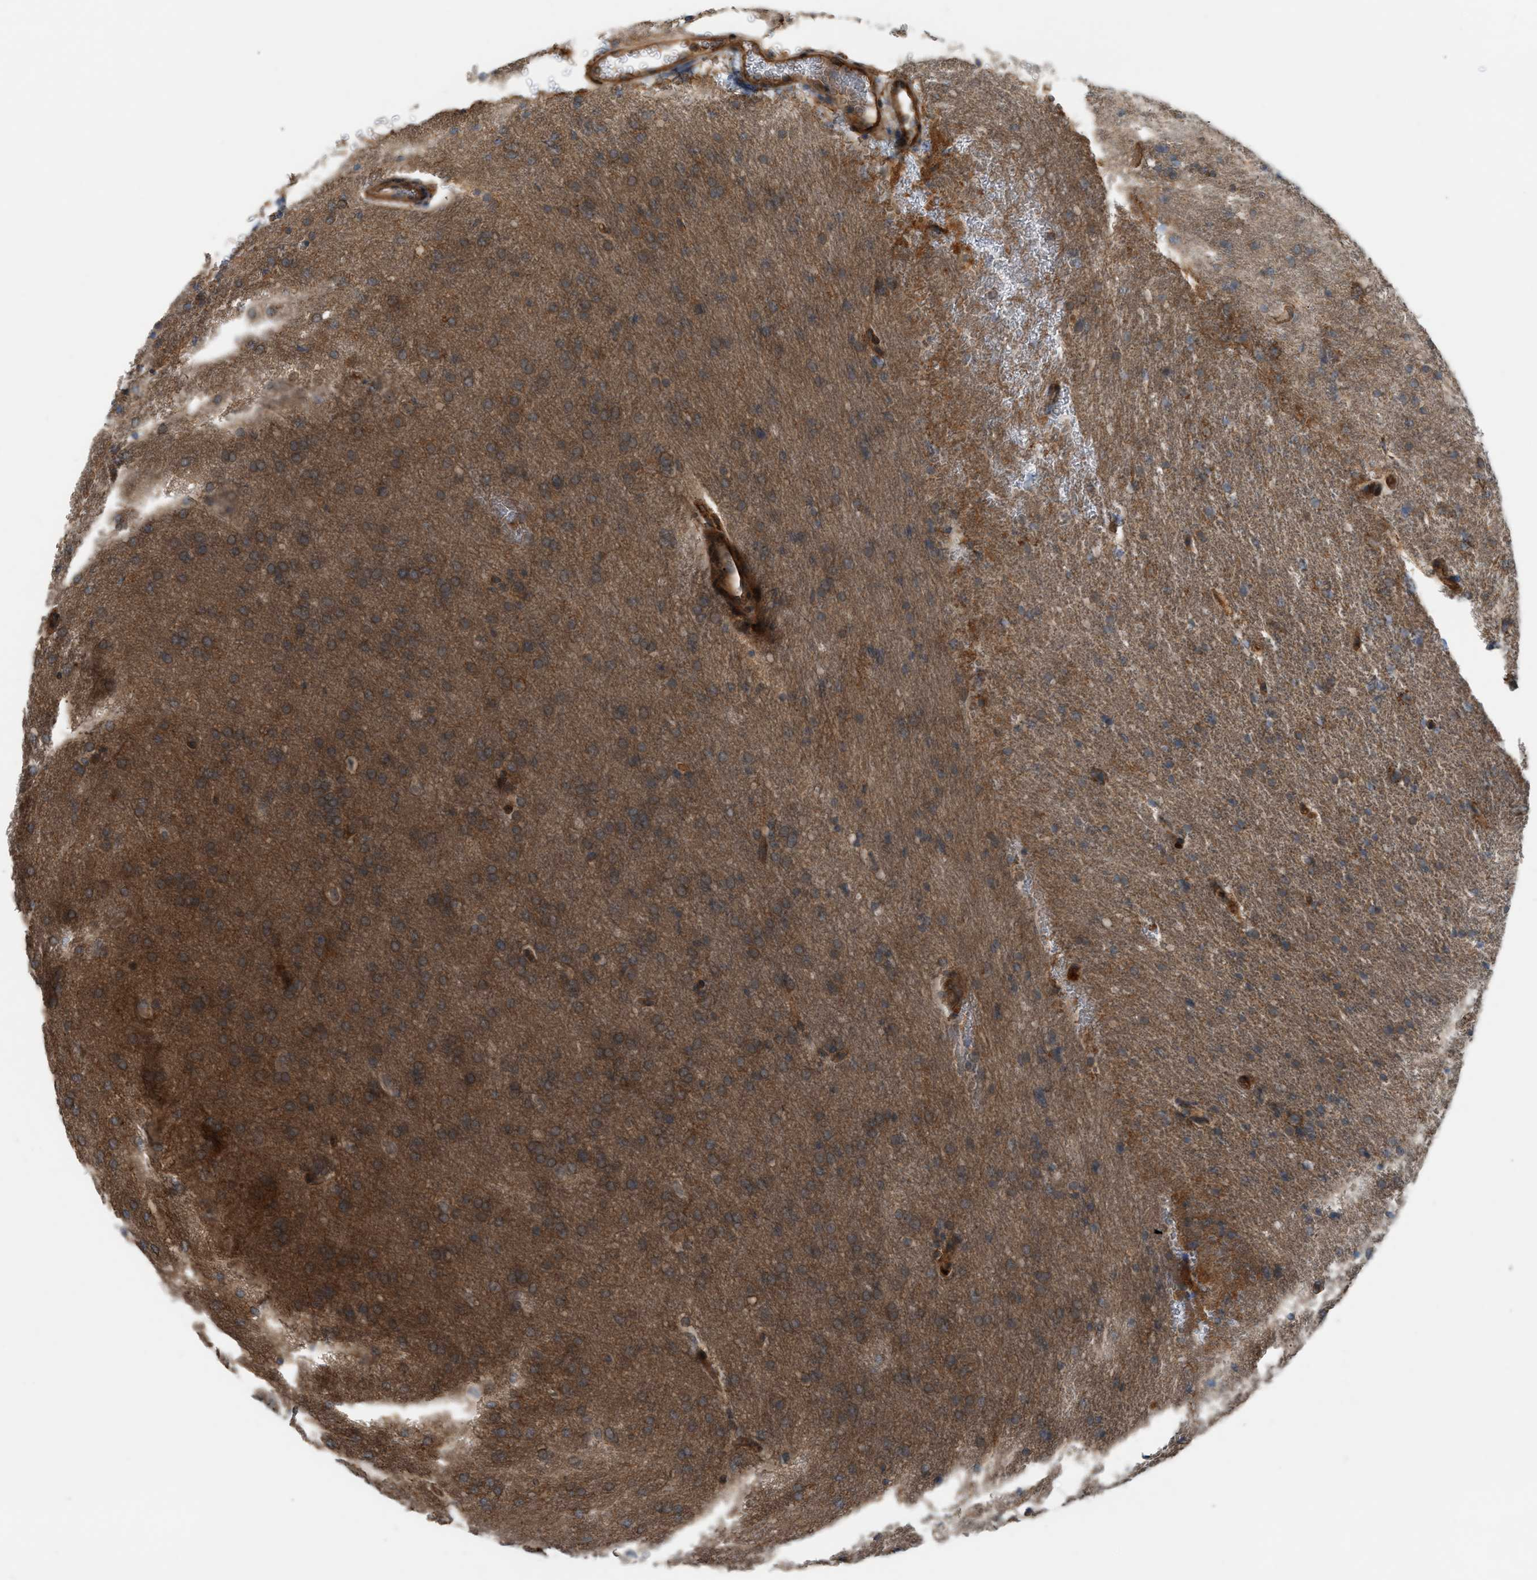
{"staining": {"intensity": "moderate", "quantity": ">75%", "location": "cytoplasmic/membranous"}, "tissue": "glioma", "cell_type": "Tumor cells", "image_type": "cancer", "snomed": [{"axis": "morphology", "description": "Glioma, malignant, Low grade"}, {"axis": "topography", "description": "Brain"}], "caption": "Immunohistochemistry (IHC) of human glioma displays medium levels of moderate cytoplasmic/membranous positivity in about >75% of tumor cells. (IHC, brightfield microscopy, high magnification).", "gene": "BAIAP2L1", "patient": {"sex": "female", "age": 37}}